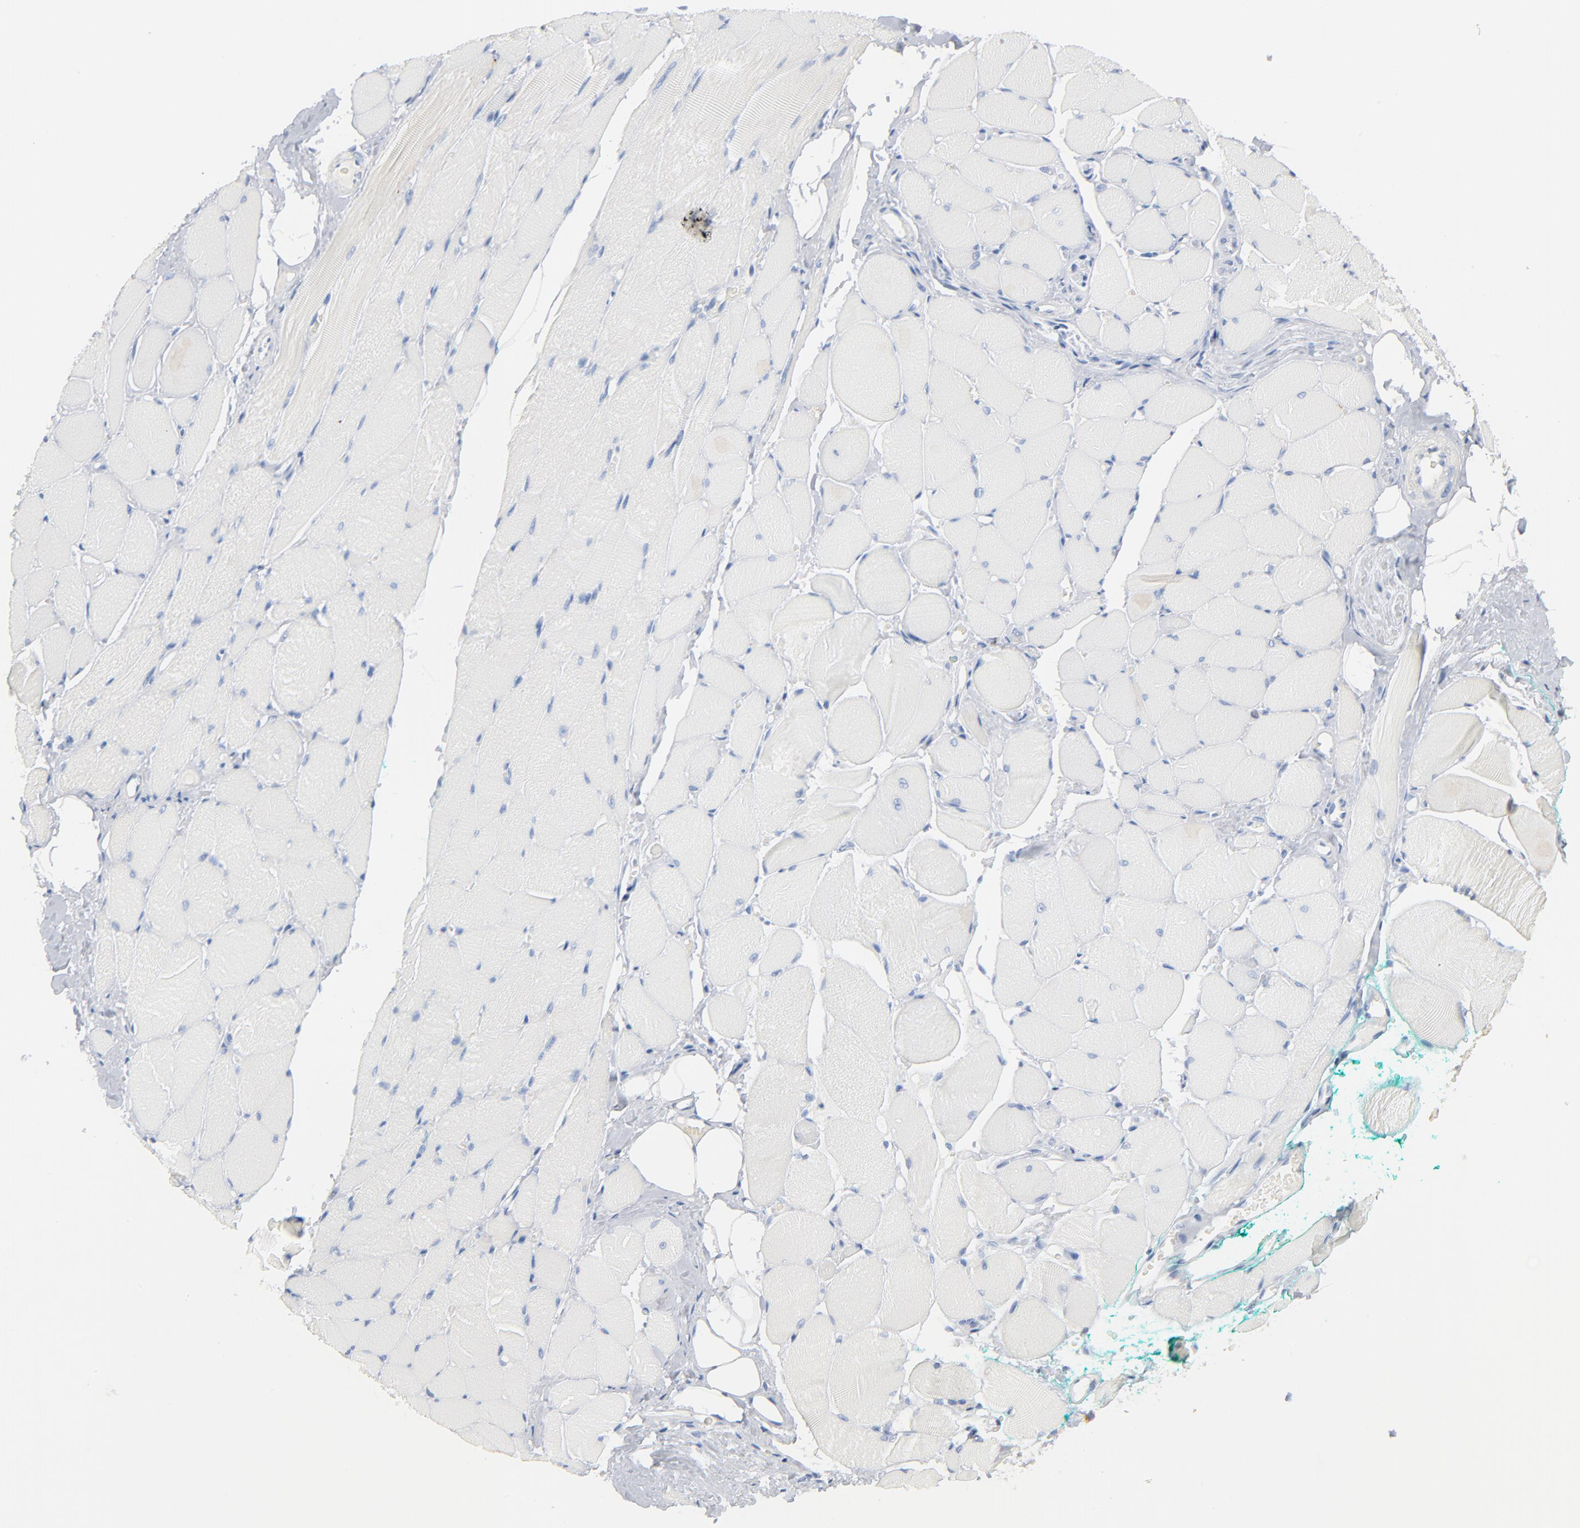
{"staining": {"intensity": "negative", "quantity": "none", "location": "none"}, "tissue": "skeletal muscle", "cell_type": "Myocytes", "image_type": "normal", "snomed": [{"axis": "morphology", "description": "Normal tissue, NOS"}, {"axis": "topography", "description": "Skeletal muscle"}, {"axis": "topography", "description": "Peripheral nerve tissue"}], "caption": "IHC of normal skeletal muscle exhibits no staining in myocytes. Brightfield microscopy of immunohistochemistry stained with DAB (3,3'-diaminobenzidine) (brown) and hematoxylin (blue), captured at high magnification.", "gene": "GZMB", "patient": {"sex": "female", "age": 84}}